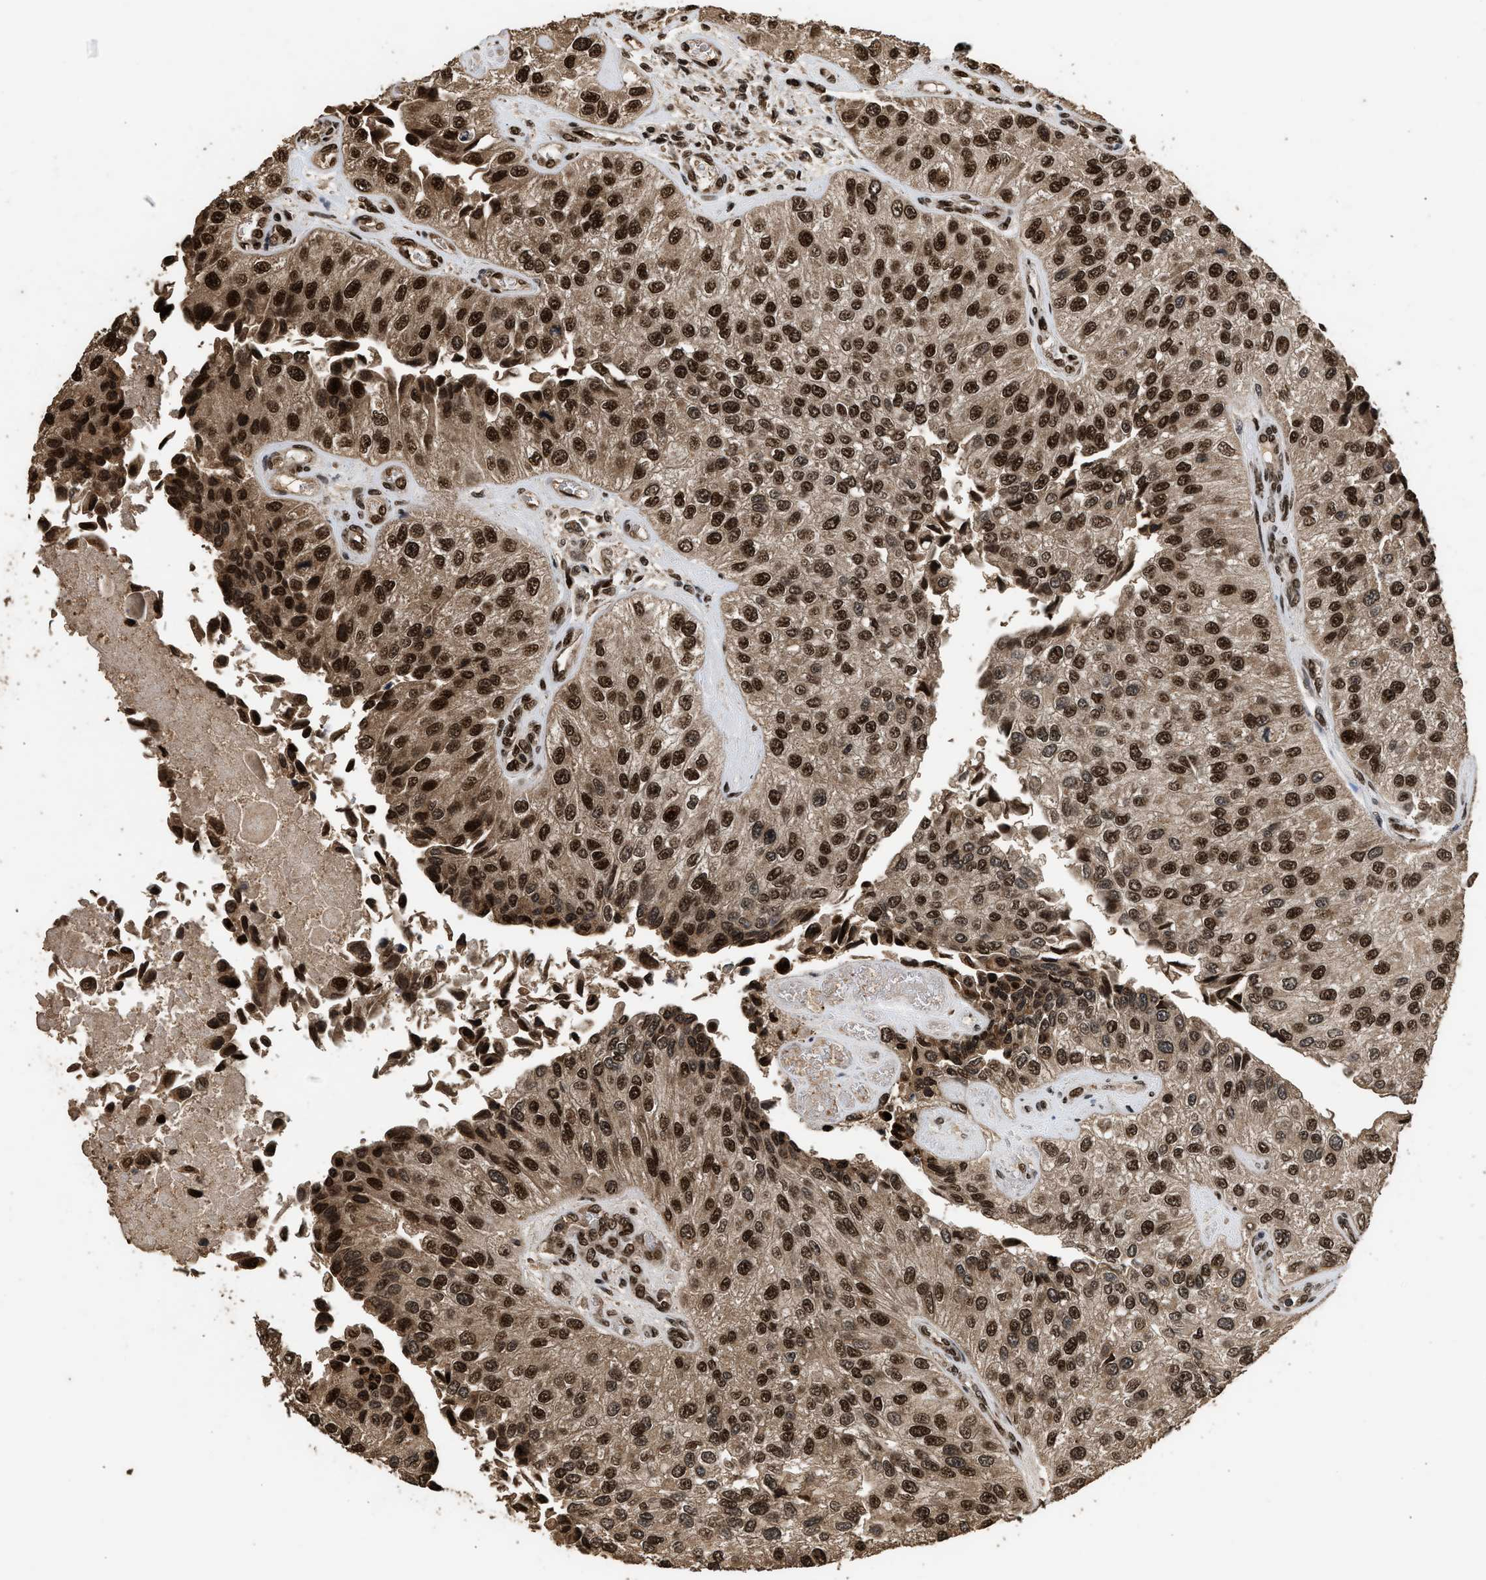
{"staining": {"intensity": "strong", "quantity": ">75%", "location": "nuclear"}, "tissue": "urothelial cancer", "cell_type": "Tumor cells", "image_type": "cancer", "snomed": [{"axis": "morphology", "description": "Urothelial carcinoma, High grade"}, {"axis": "topography", "description": "Kidney"}, {"axis": "topography", "description": "Urinary bladder"}], "caption": "About >75% of tumor cells in human high-grade urothelial carcinoma exhibit strong nuclear protein positivity as visualized by brown immunohistochemical staining.", "gene": "PPP4R3B", "patient": {"sex": "male", "age": 77}}